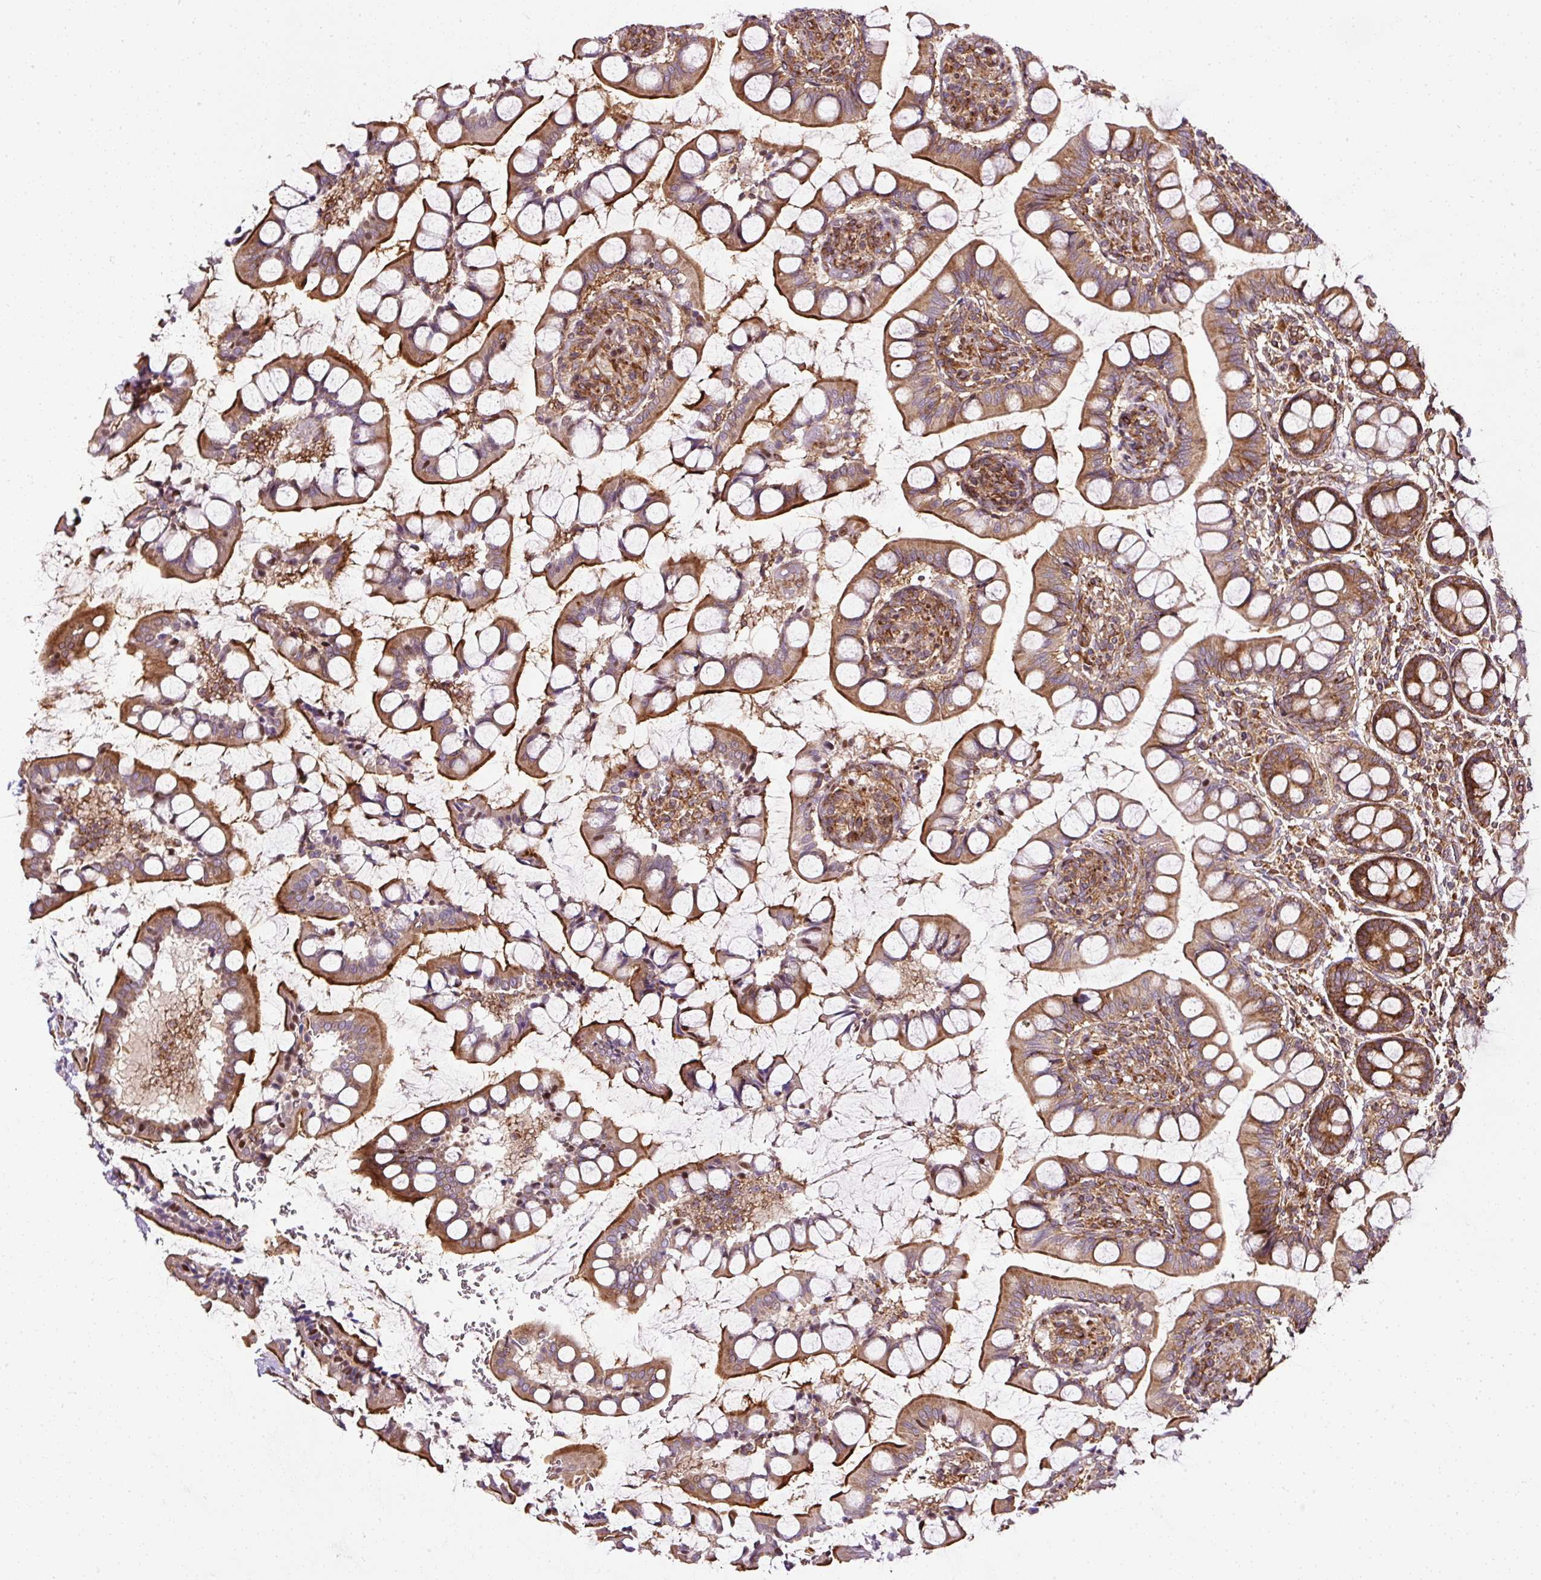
{"staining": {"intensity": "moderate", "quantity": ">75%", "location": "cytoplasmic/membranous"}, "tissue": "small intestine", "cell_type": "Glandular cells", "image_type": "normal", "snomed": [{"axis": "morphology", "description": "Normal tissue, NOS"}, {"axis": "topography", "description": "Small intestine"}], "caption": "Immunohistochemistry (IHC) staining of benign small intestine, which exhibits medium levels of moderate cytoplasmic/membranous expression in about >75% of glandular cells indicating moderate cytoplasmic/membranous protein positivity. The staining was performed using DAB (brown) for protein detection and nuclei were counterstained in hematoxylin (blue).", "gene": "KDM4E", "patient": {"sex": "male", "age": 52}}